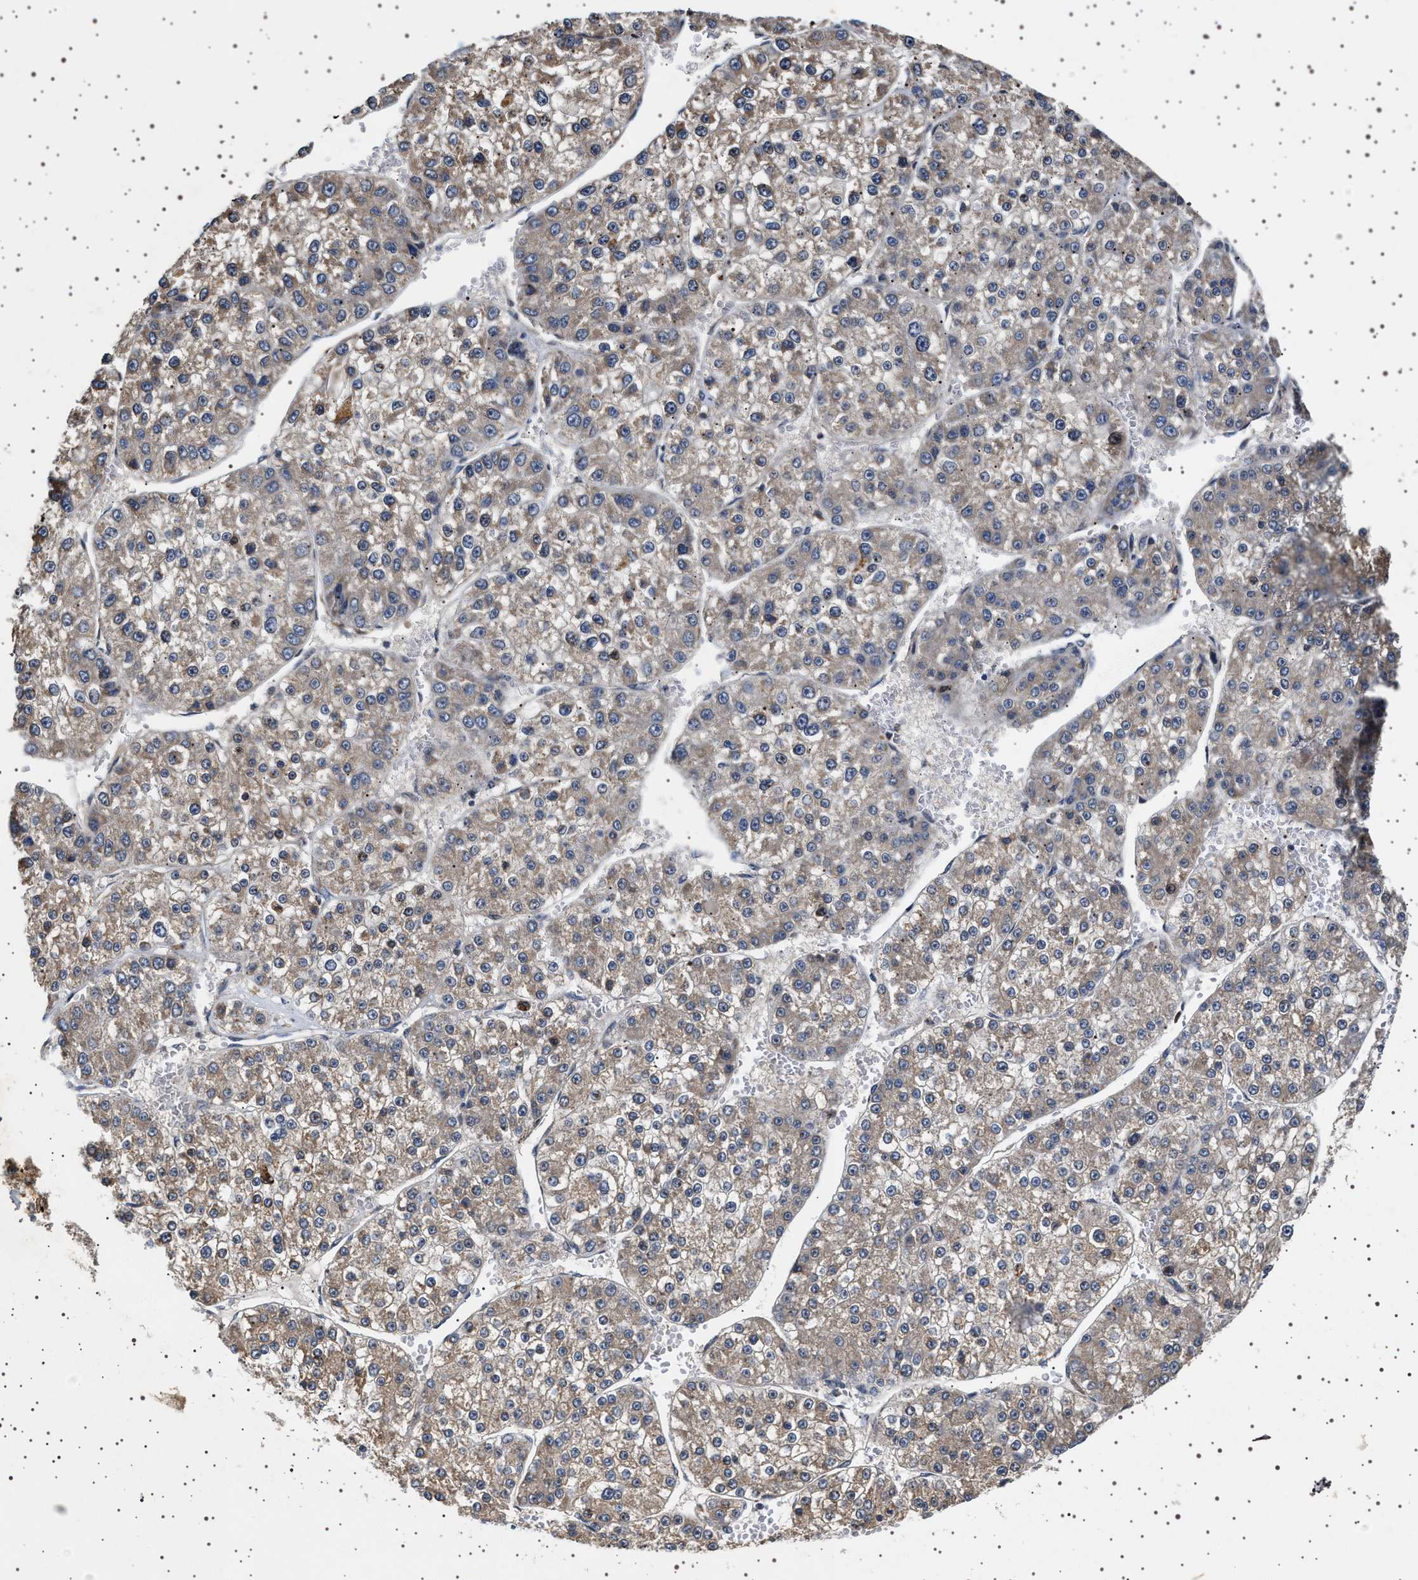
{"staining": {"intensity": "weak", "quantity": "25%-75%", "location": "cytoplasmic/membranous"}, "tissue": "liver cancer", "cell_type": "Tumor cells", "image_type": "cancer", "snomed": [{"axis": "morphology", "description": "Carcinoma, Hepatocellular, NOS"}, {"axis": "topography", "description": "Liver"}], "caption": "An image showing weak cytoplasmic/membranous staining in approximately 25%-75% of tumor cells in liver cancer (hepatocellular carcinoma), as visualized by brown immunohistochemical staining.", "gene": "TRUB2", "patient": {"sex": "female", "age": 73}}